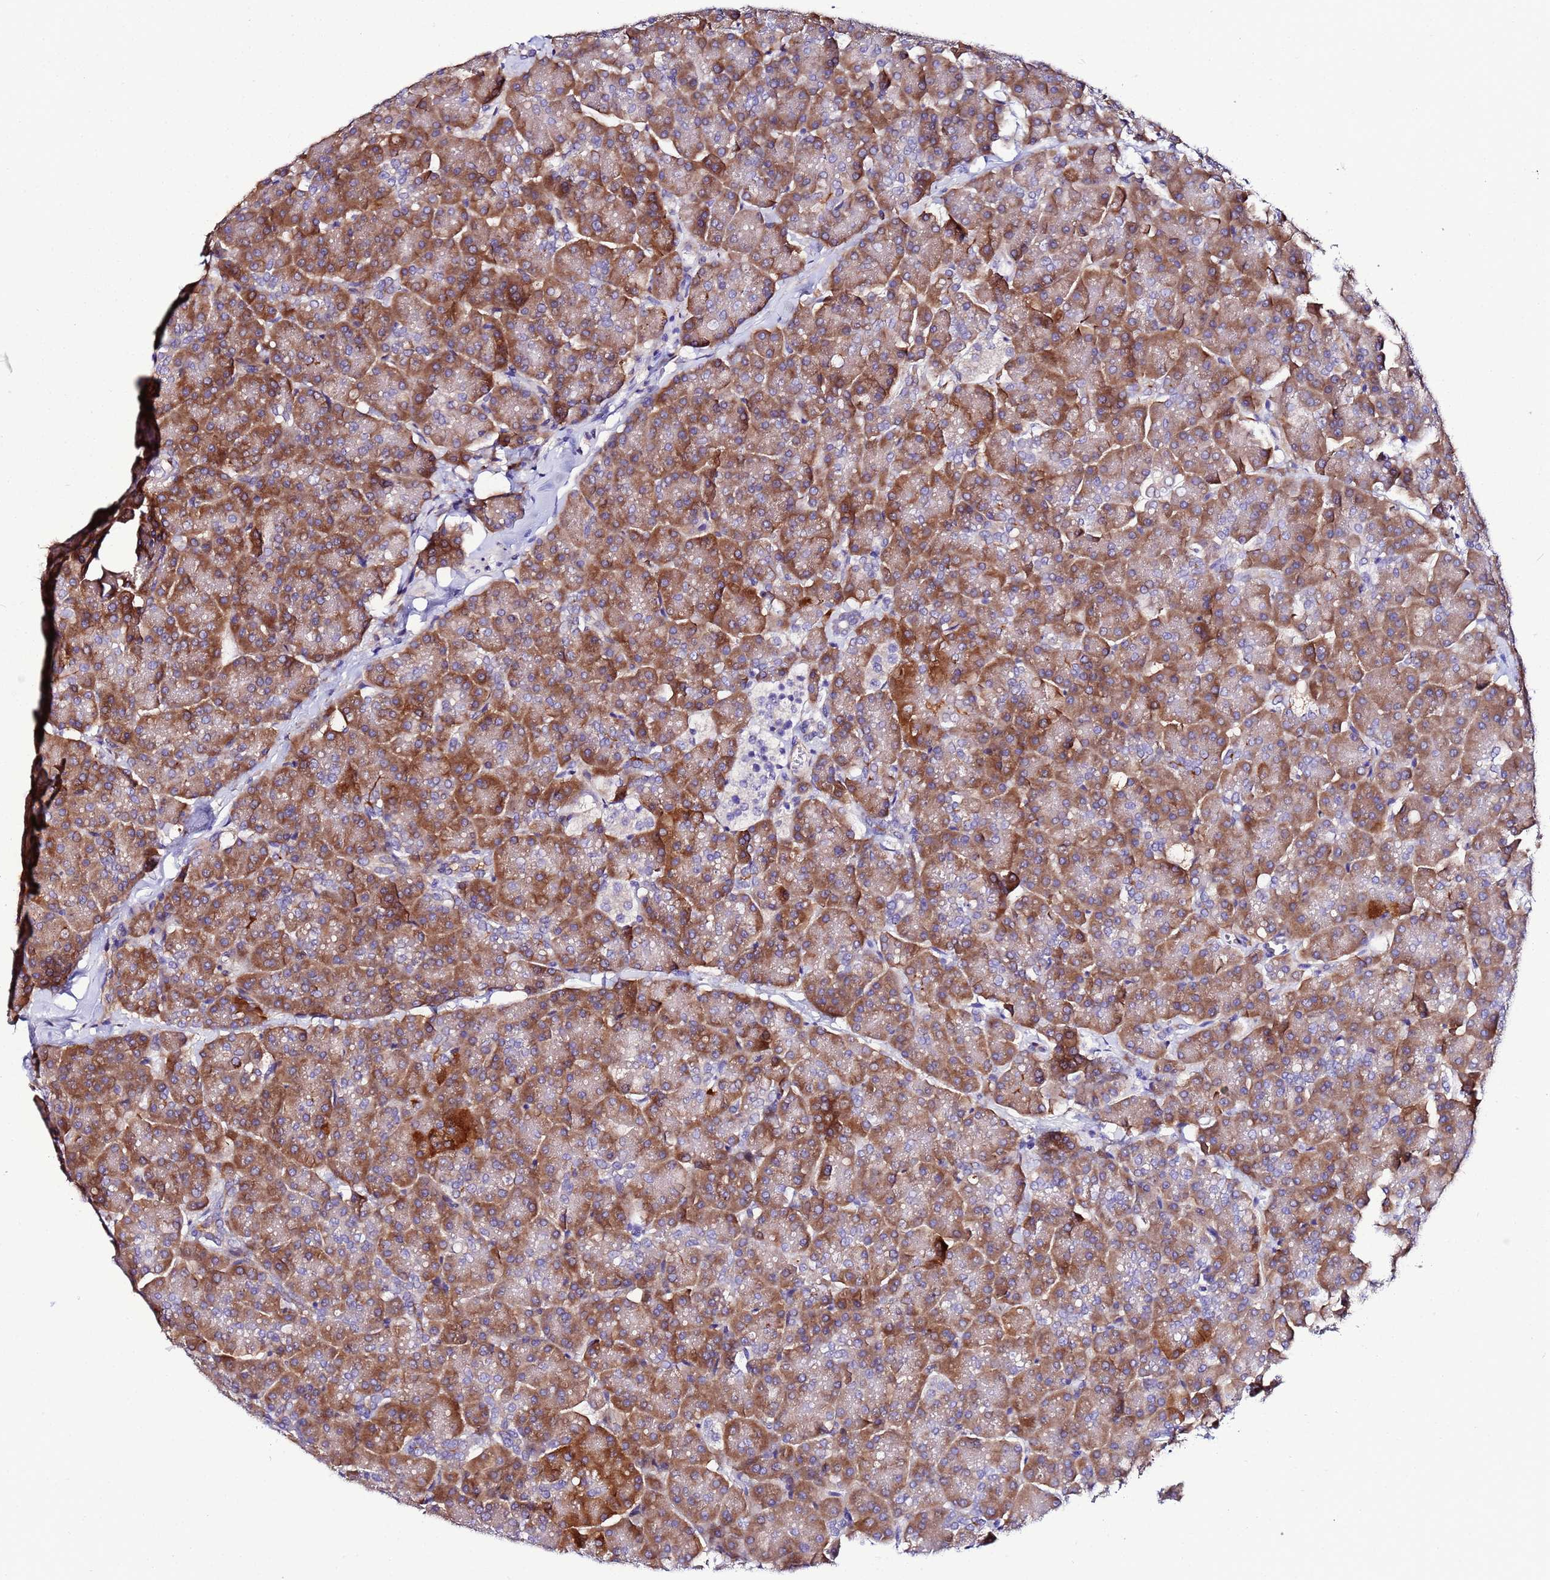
{"staining": {"intensity": "strong", "quantity": ">75%", "location": "cytoplasmic/membranous"}, "tissue": "pancreas", "cell_type": "Exocrine glandular cells", "image_type": "normal", "snomed": [{"axis": "morphology", "description": "Normal tissue, NOS"}, {"axis": "topography", "description": "Pancreas"}, {"axis": "topography", "description": "Peripheral nerve tissue"}], "caption": "A high-resolution micrograph shows immunohistochemistry staining of normal pancreas, which demonstrates strong cytoplasmic/membranous expression in approximately >75% of exocrine glandular cells. The protein is stained brown, and the nuclei are stained in blue (DAB IHC with brightfield microscopy, high magnification).", "gene": "JRKL", "patient": {"sex": "male", "age": 54}}